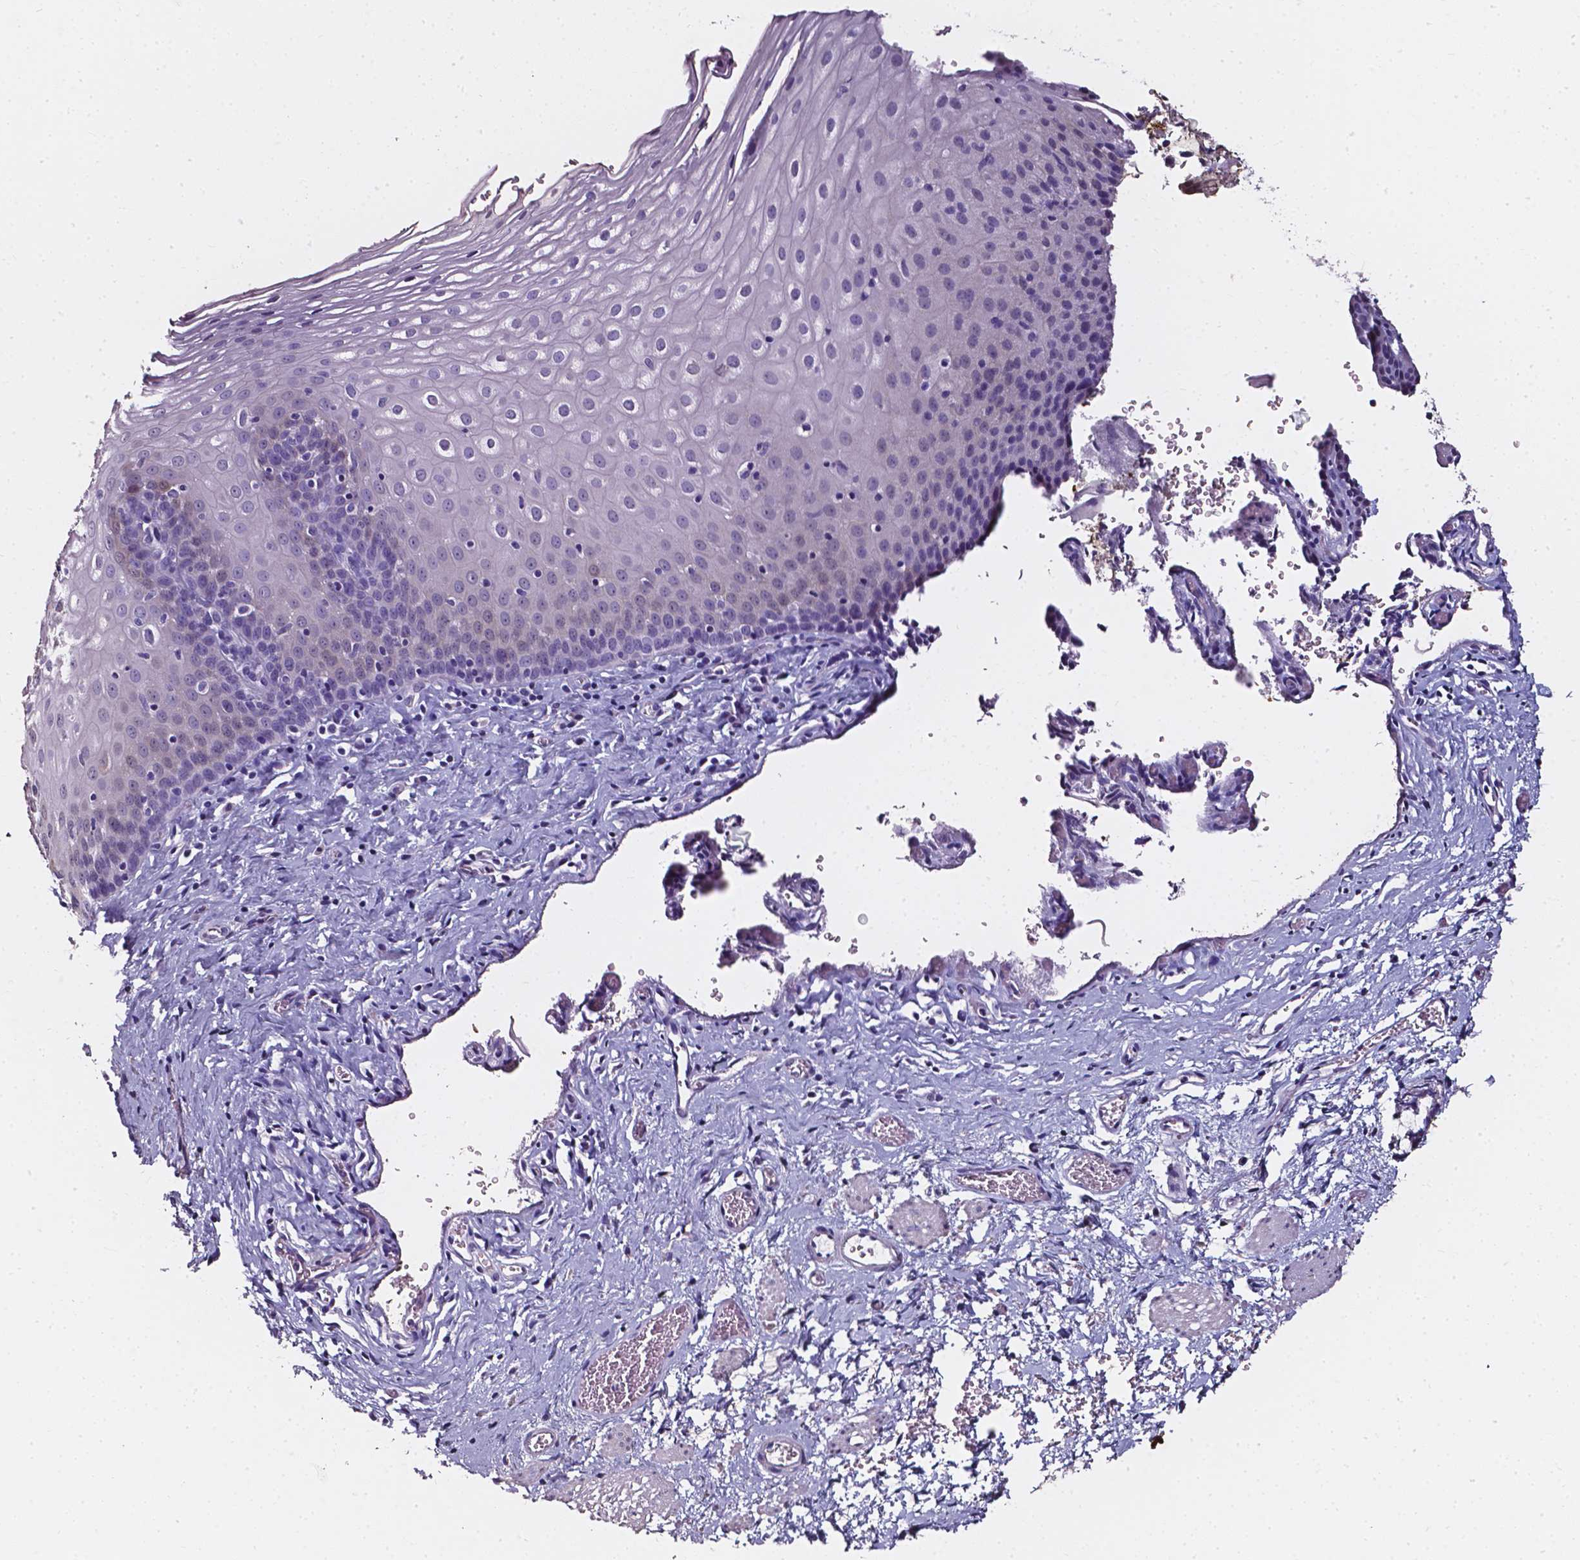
{"staining": {"intensity": "negative", "quantity": "none", "location": "none"}, "tissue": "esophagus", "cell_type": "Squamous epithelial cells", "image_type": "normal", "snomed": [{"axis": "morphology", "description": "Normal tissue, NOS"}, {"axis": "topography", "description": "Esophagus"}], "caption": "Immunohistochemistry histopathology image of benign esophagus stained for a protein (brown), which exhibits no positivity in squamous epithelial cells.", "gene": "AKR1B10", "patient": {"sex": "male", "age": 68}}